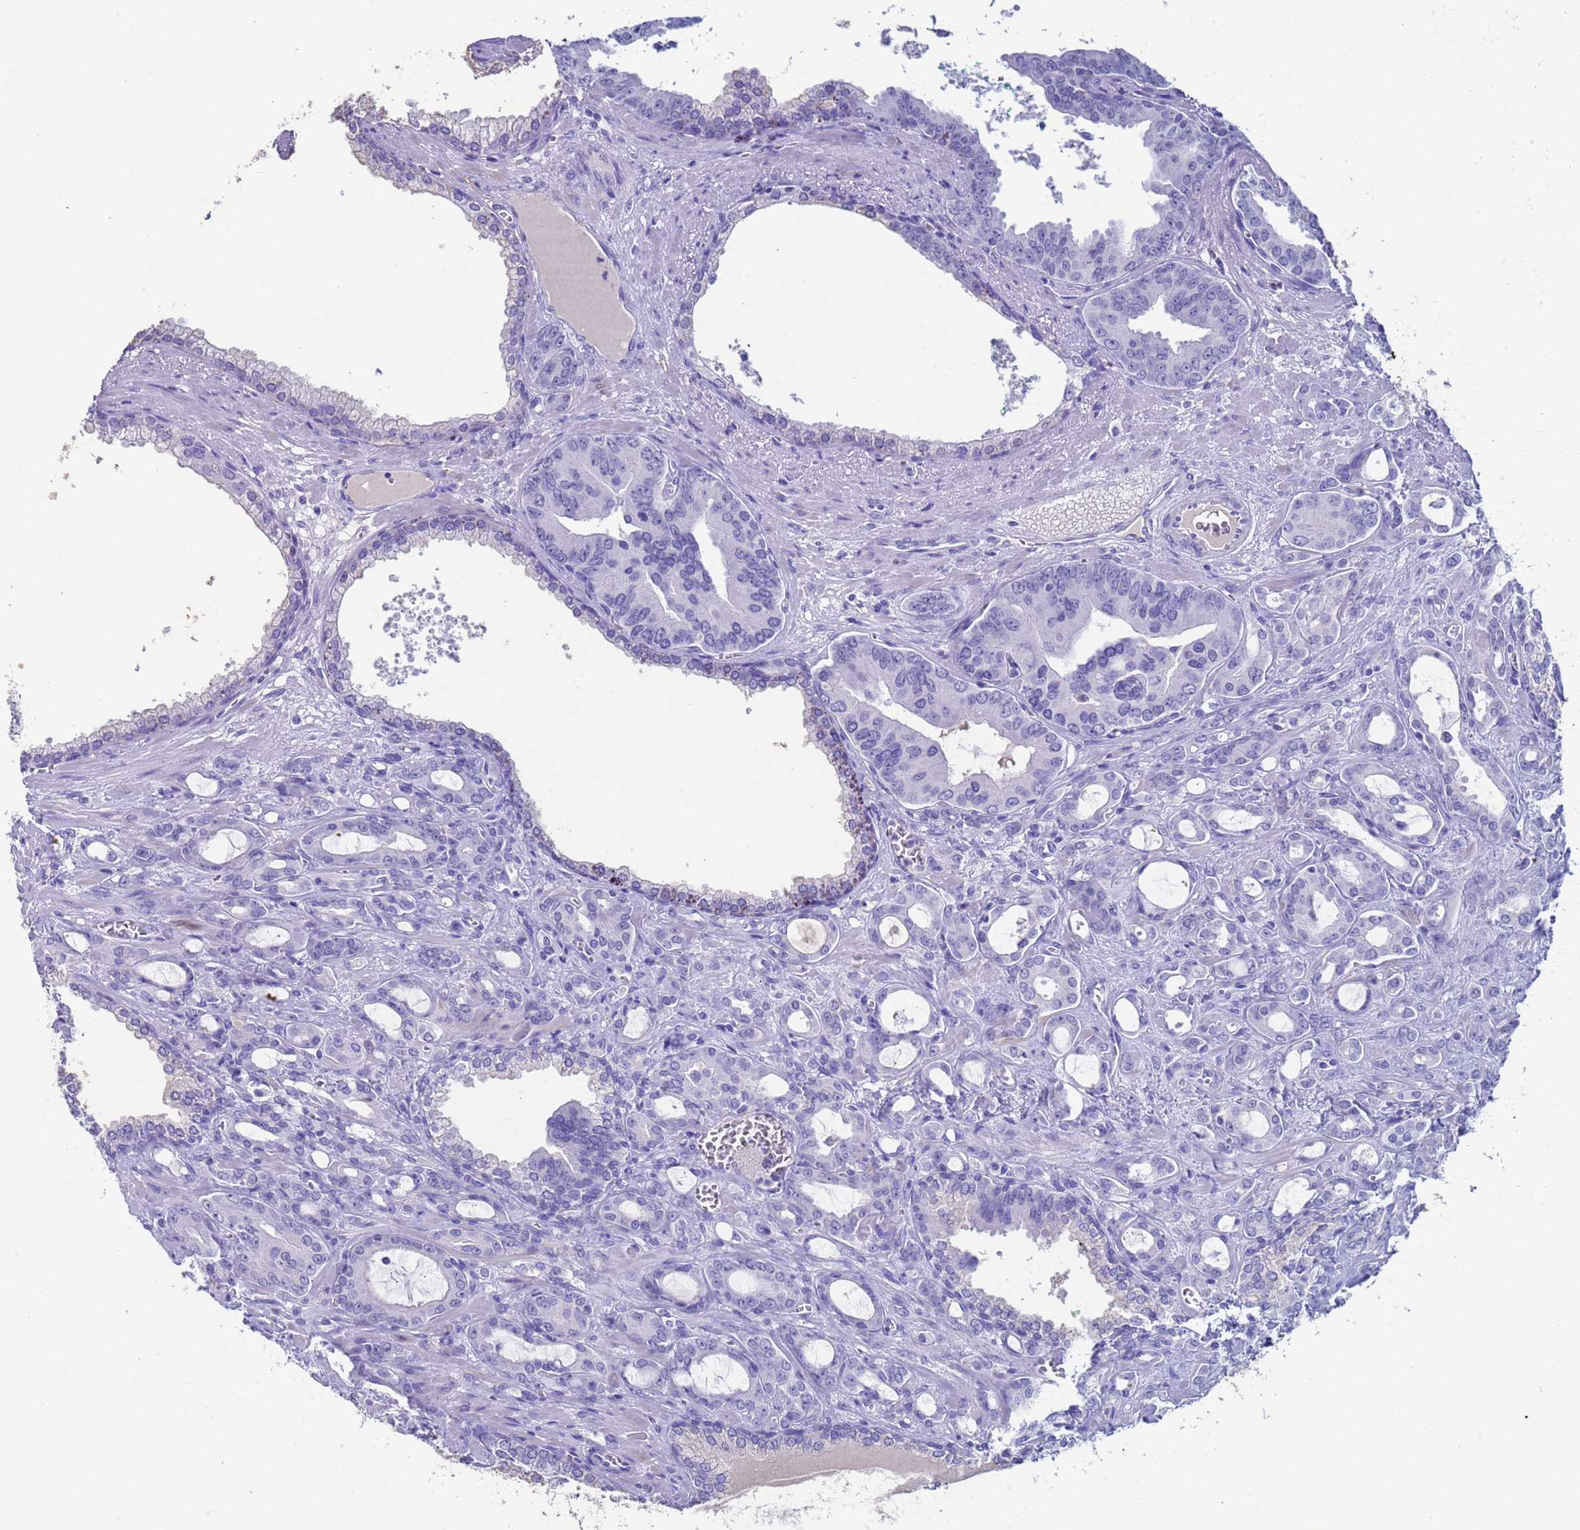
{"staining": {"intensity": "negative", "quantity": "none", "location": "none"}, "tissue": "prostate cancer", "cell_type": "Tumor cells", "image_type": "cancer", "snomed": [{"axis": "morphology", "description": "Adenocarcinoma, High grade"}, {"axis": "topography", "description": "Prostate"}], "caption": "Immunohistochemistry of human high-grade adenocarcinoma (prostate) reveals no staining in tumor cells.", "gene": "CKM", "patient": {"sex": "male", "age": 72}}